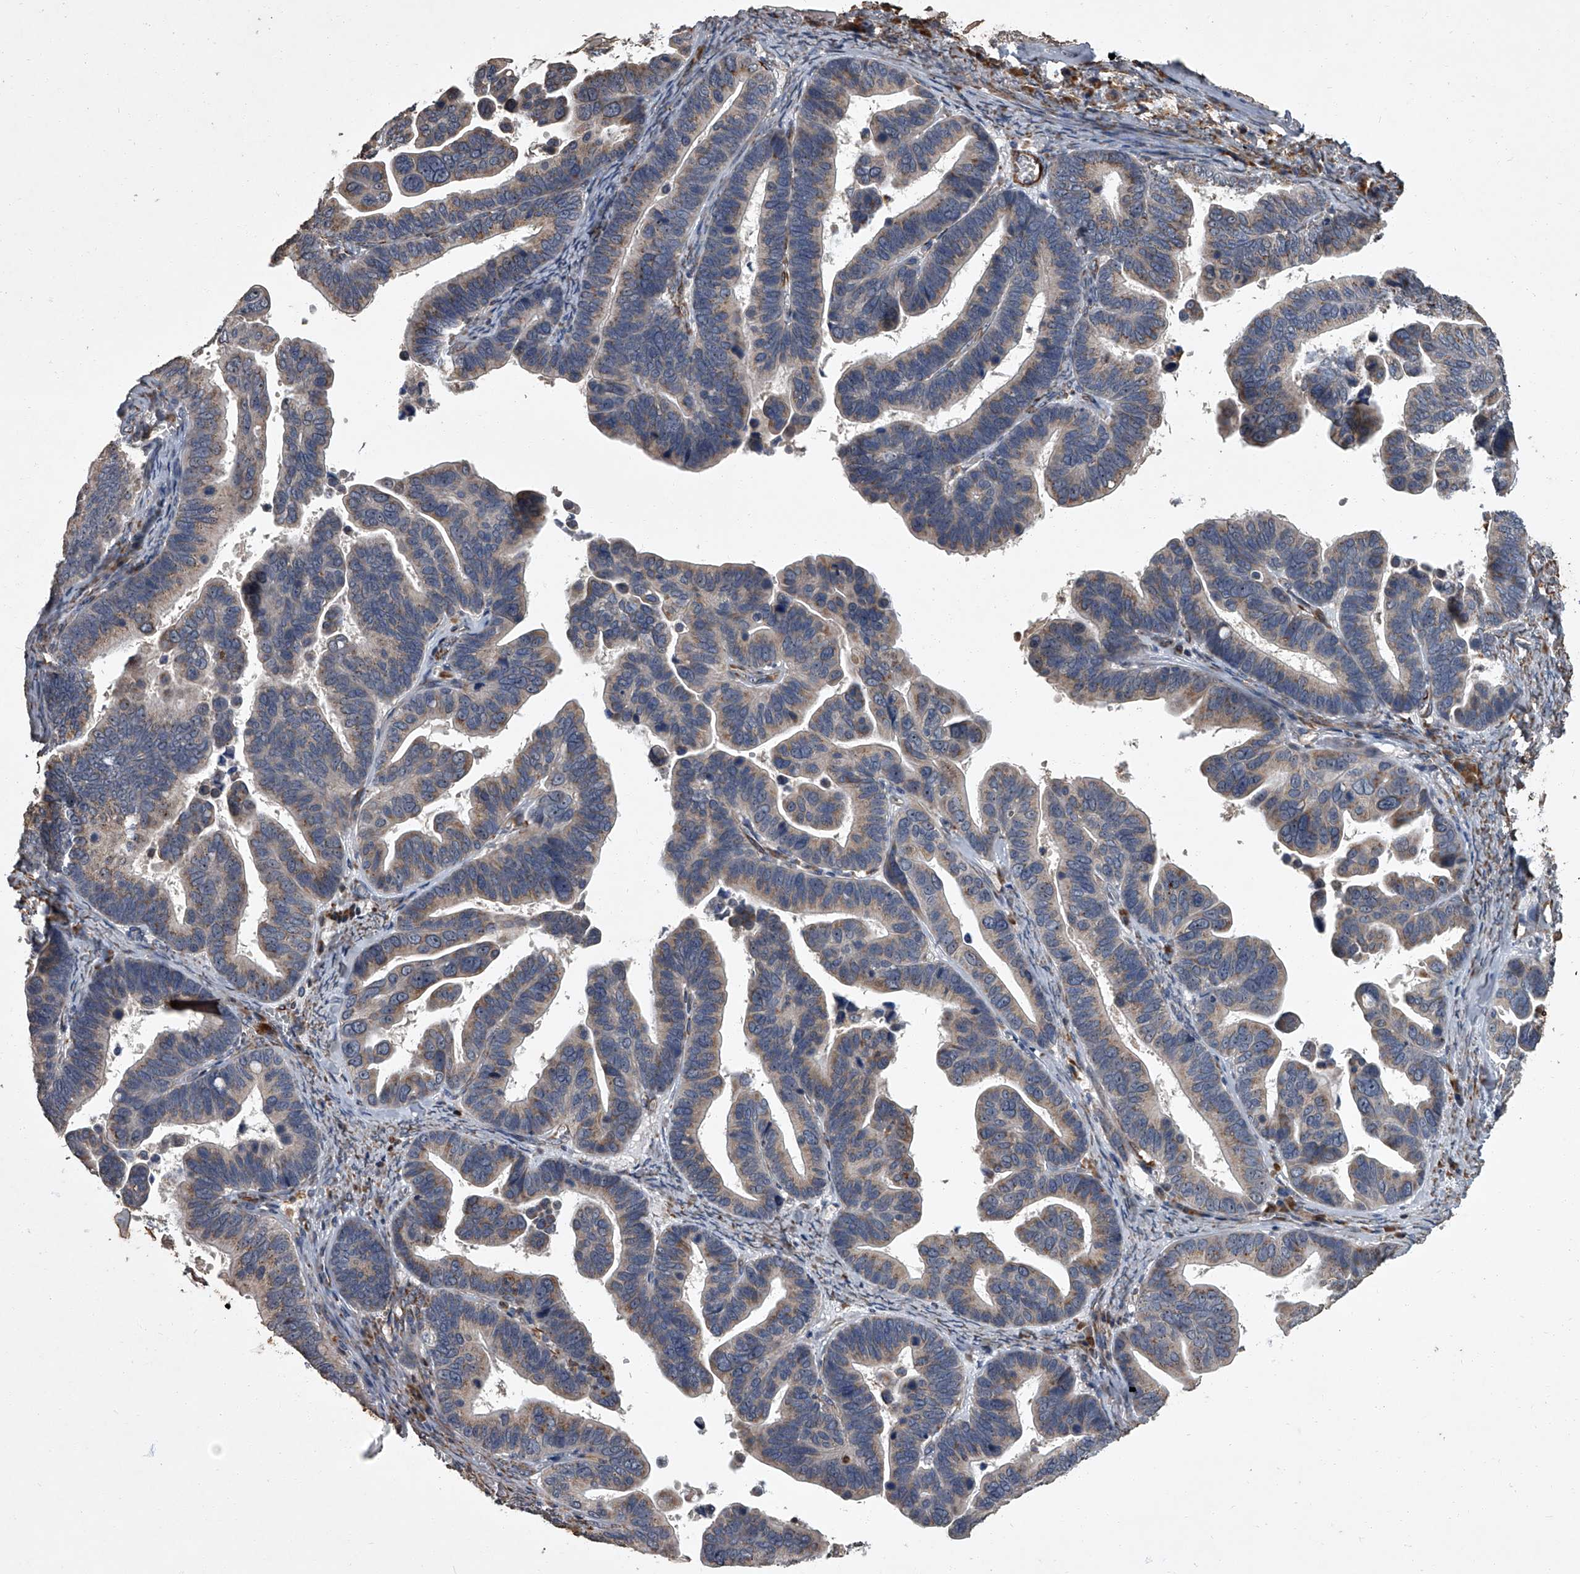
{"staining": {"intensity": "weak", "quantity": "25%-75%", "location": "cytoplasmic/membranous"}, "tissue": "ovarian cancer", "cell_type": "Tumor cells", "image_type": "cancer", "snomed": [{"axis": "morphology", "description": "Cystadenocarcinoma, serous, NOS"}, {"axis": "topography", "description": "Ovary"}], "caption": "Brown immunohistochemical staining in ovarian cancer demonstrates weak cytoplasmic/membranous expression in approximately 25%-75% of tumor cells. The staining was performed using DAB (3,3'-diaminobenzidine) to visualize the protein expression in brown, while the nuclei were stained in blue with hematoxylin (Magnification: 20x).", "gene": "SIRT4", "patient": {"sex": "female", "age": 56}}